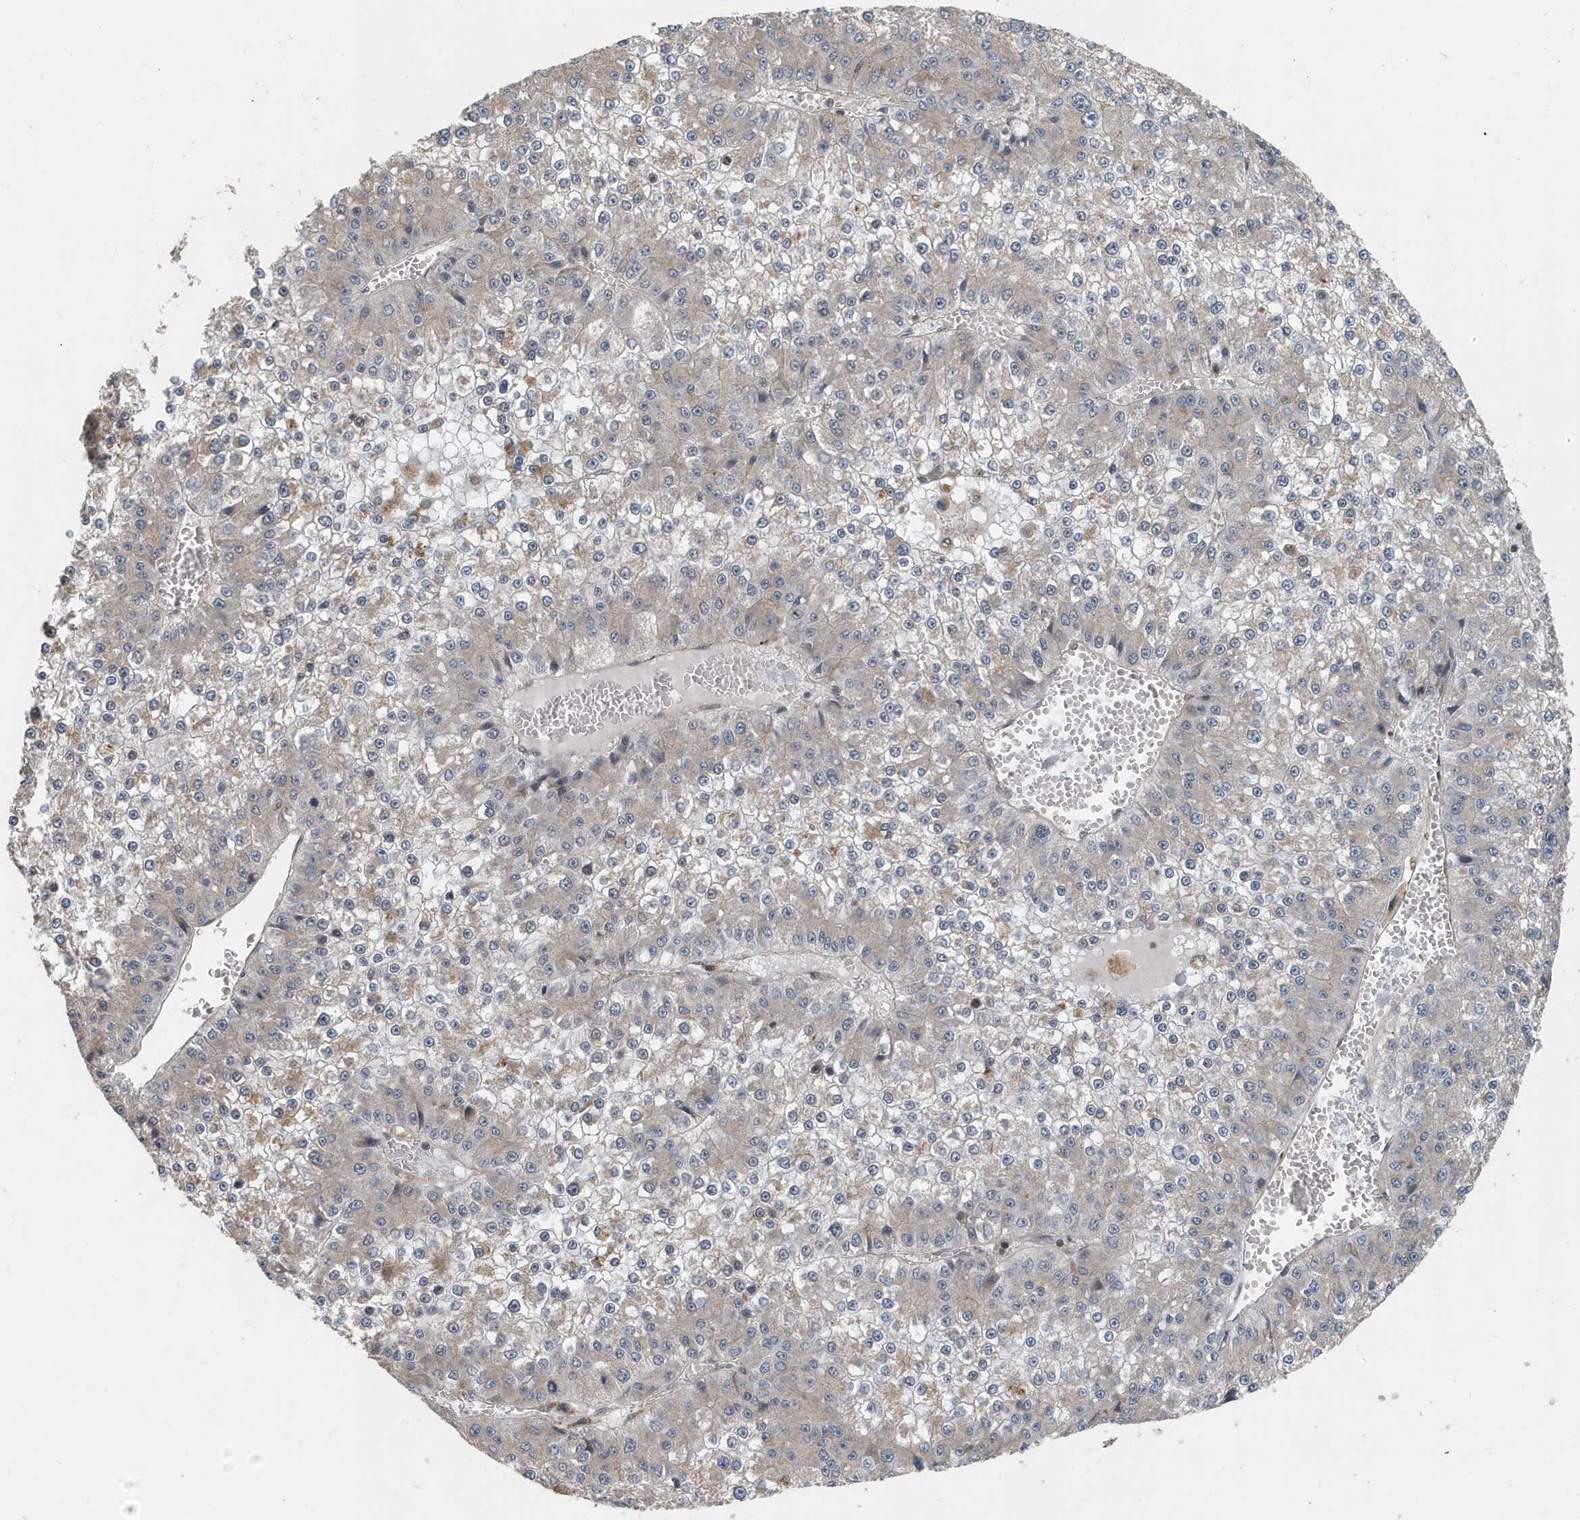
{"staining": {"intensity": "negative", "quantity": "none", "location": "none"}, "tissue": "liver cancer", "cell_type": "Tumor cells", "image_type": "cancer", "snomed": [{"axis": "morphology", "description": "Carcinoma, Hepatocellular, NOS"}, {"axis": "topography", "description": "Liver"}], "caption": "A high-resolution histopathology image shows immunohistochemistry (IHC) staining of liver hepatocellular carcinoma, which demonstrates no significant positivity in tumor cells.", "gene": "KIF15", "patient": {"sex": "female", "age": 73}}